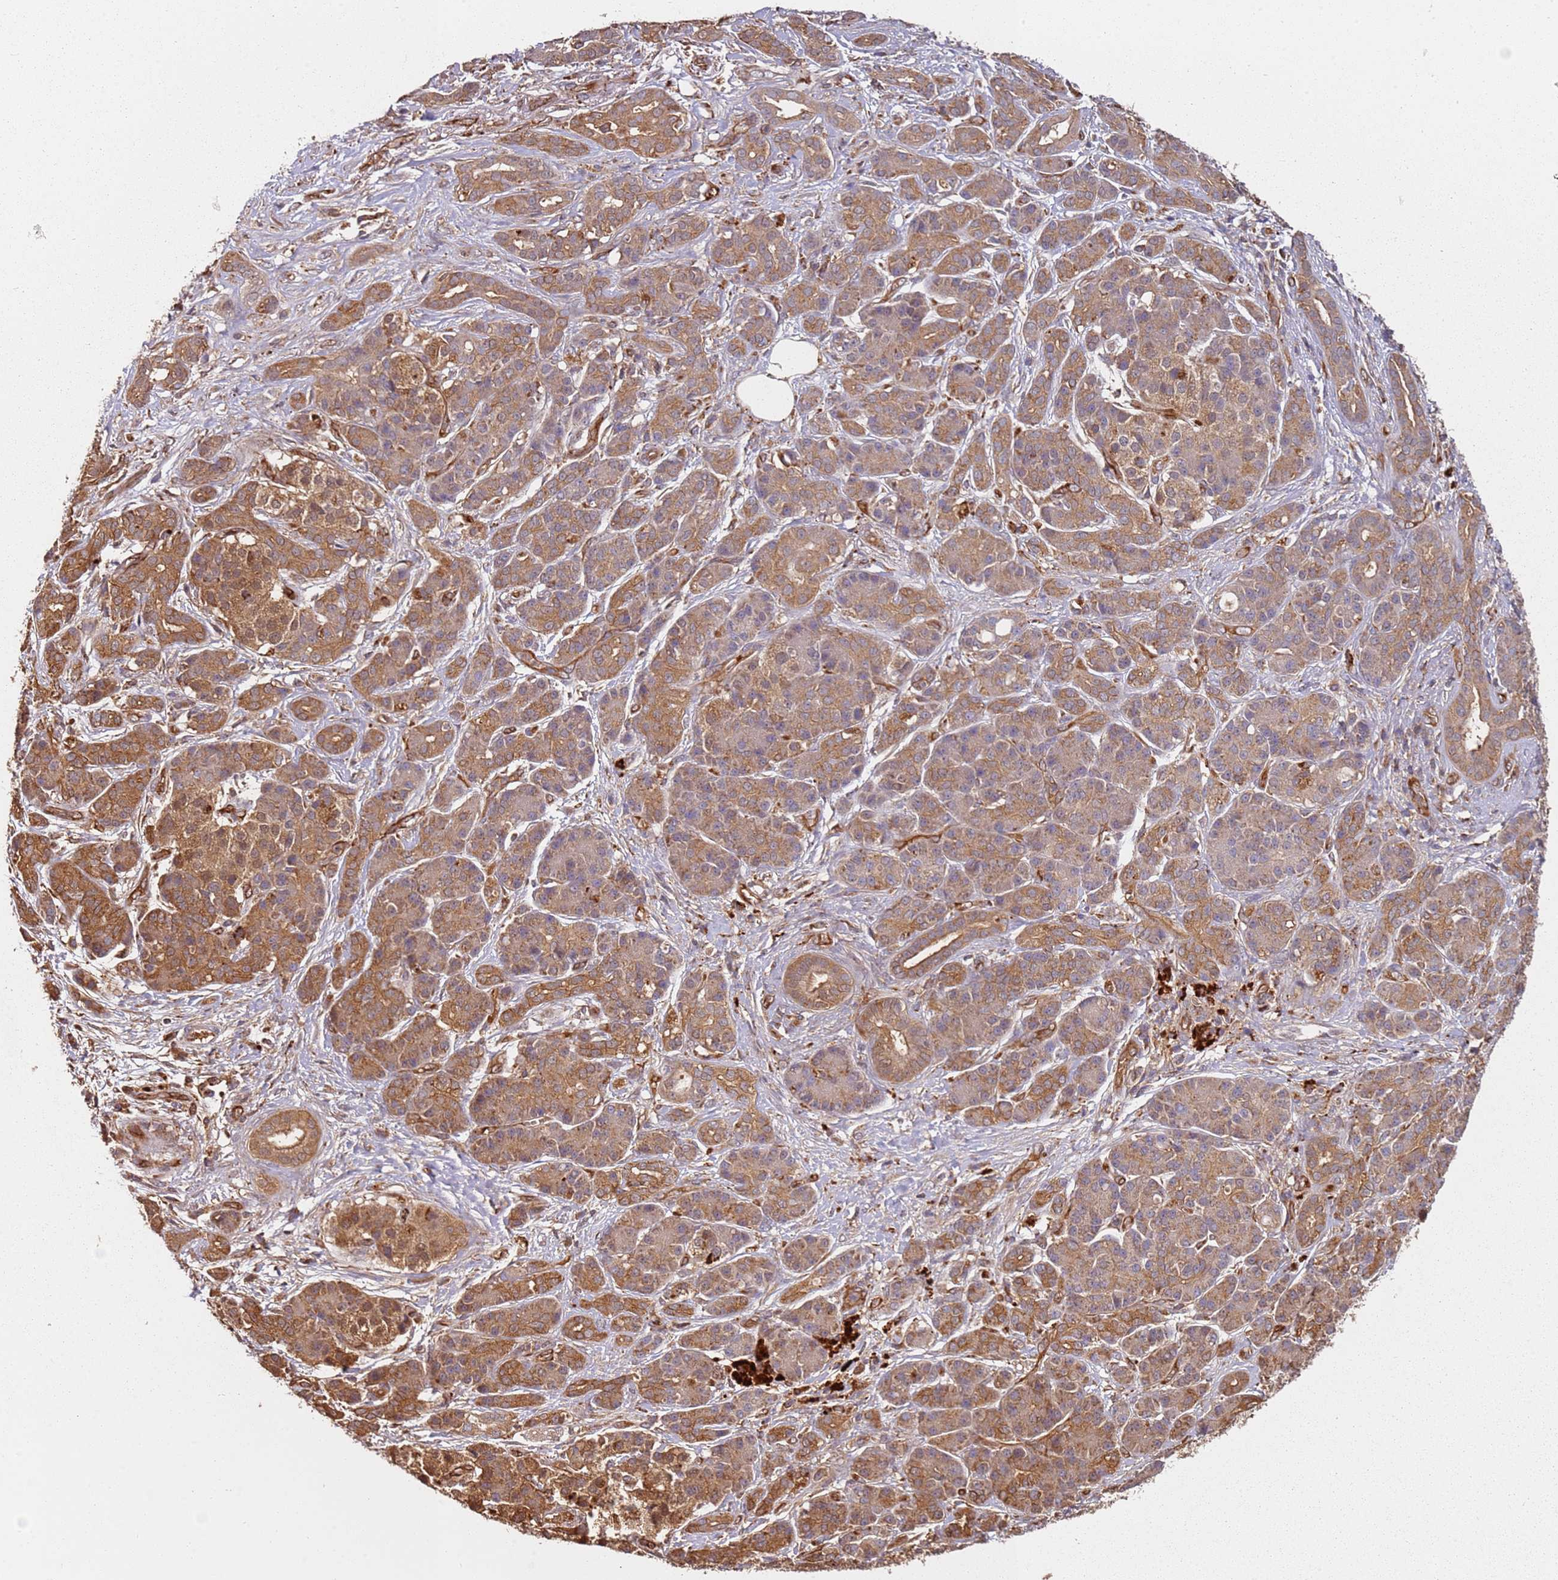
{"staining": {"intensity": "moderate", "quantity": ">75%", "location": "cytoplasmic/membranous"}, "tissue": "pancreatic cancer", "cell_type": "Tumor cells", "image_type": "cancer", "snomed": [{"axis": "morphology", "description": "Adenocarcinoma, NOS"}, {"axis": "topography", "description": "Pancreas"}], "caption": "Pancreatic cancer stained with DAB (3,3'-diaminobenzidine) immunohistochemistry shows medium levels of moderate cytoplasmic/membranous expression in approximately >75% of tumor cells.", "gene": "SCGB2B2", "patient": {"sex": "male", "age": 57}}